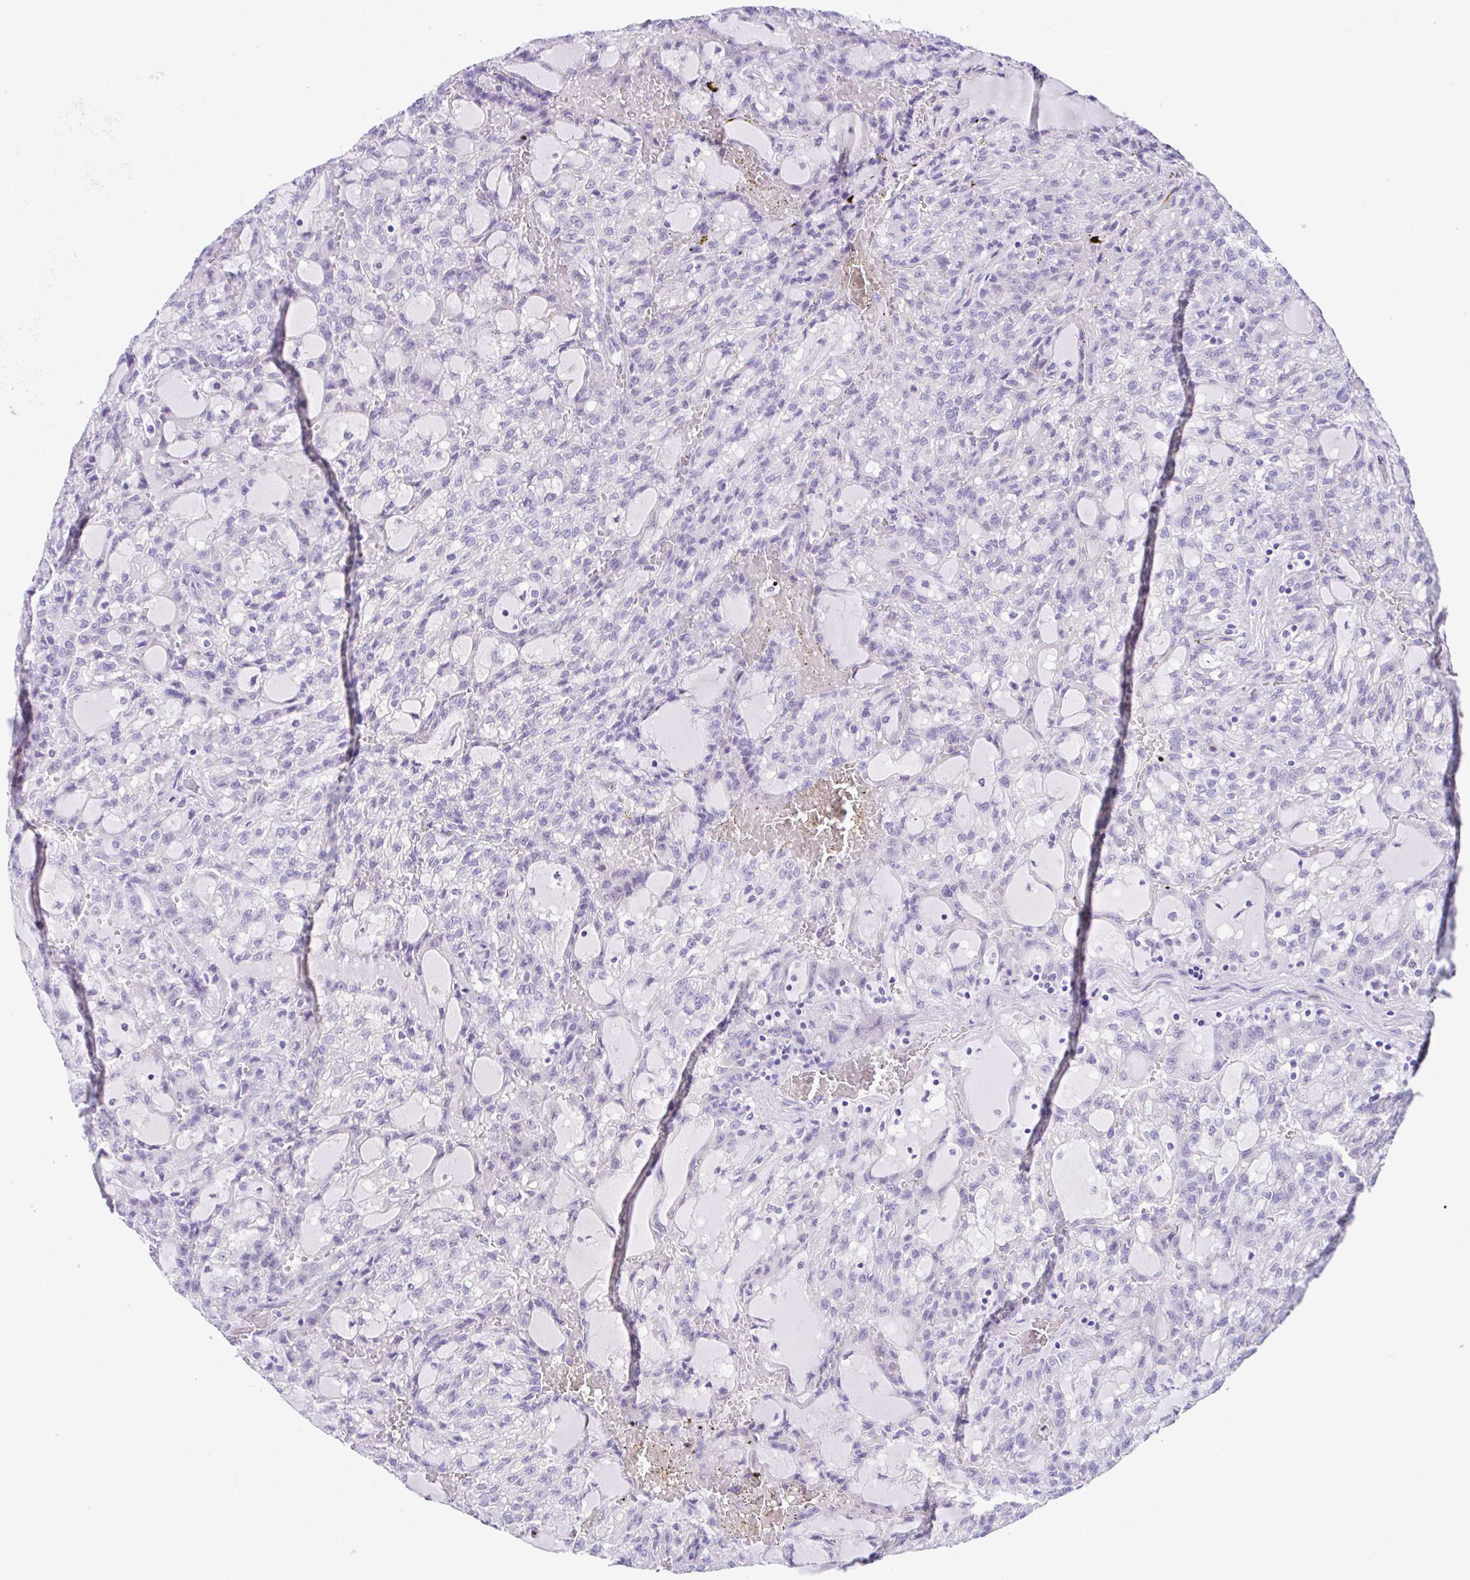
{"staining": {"intensity": "negative", "quantity": "none", "location": "none"}, "tissue": "renal cancer", "cell_type": "Tumor cells", "image_type": "cancer", "snomed": [{"axis": "morphology", "description": "Adenocarcinoma, NOS"}, {"axis": "topography", "description": "Kidney"}], "caption": "High power microscopy micrograph of an IHC micrograph of adenocarcinoma (renal), revealing no significant expression in tumor cells.", "gene": "HOXB4", "patient": {"sex": "male", "age": 63}}